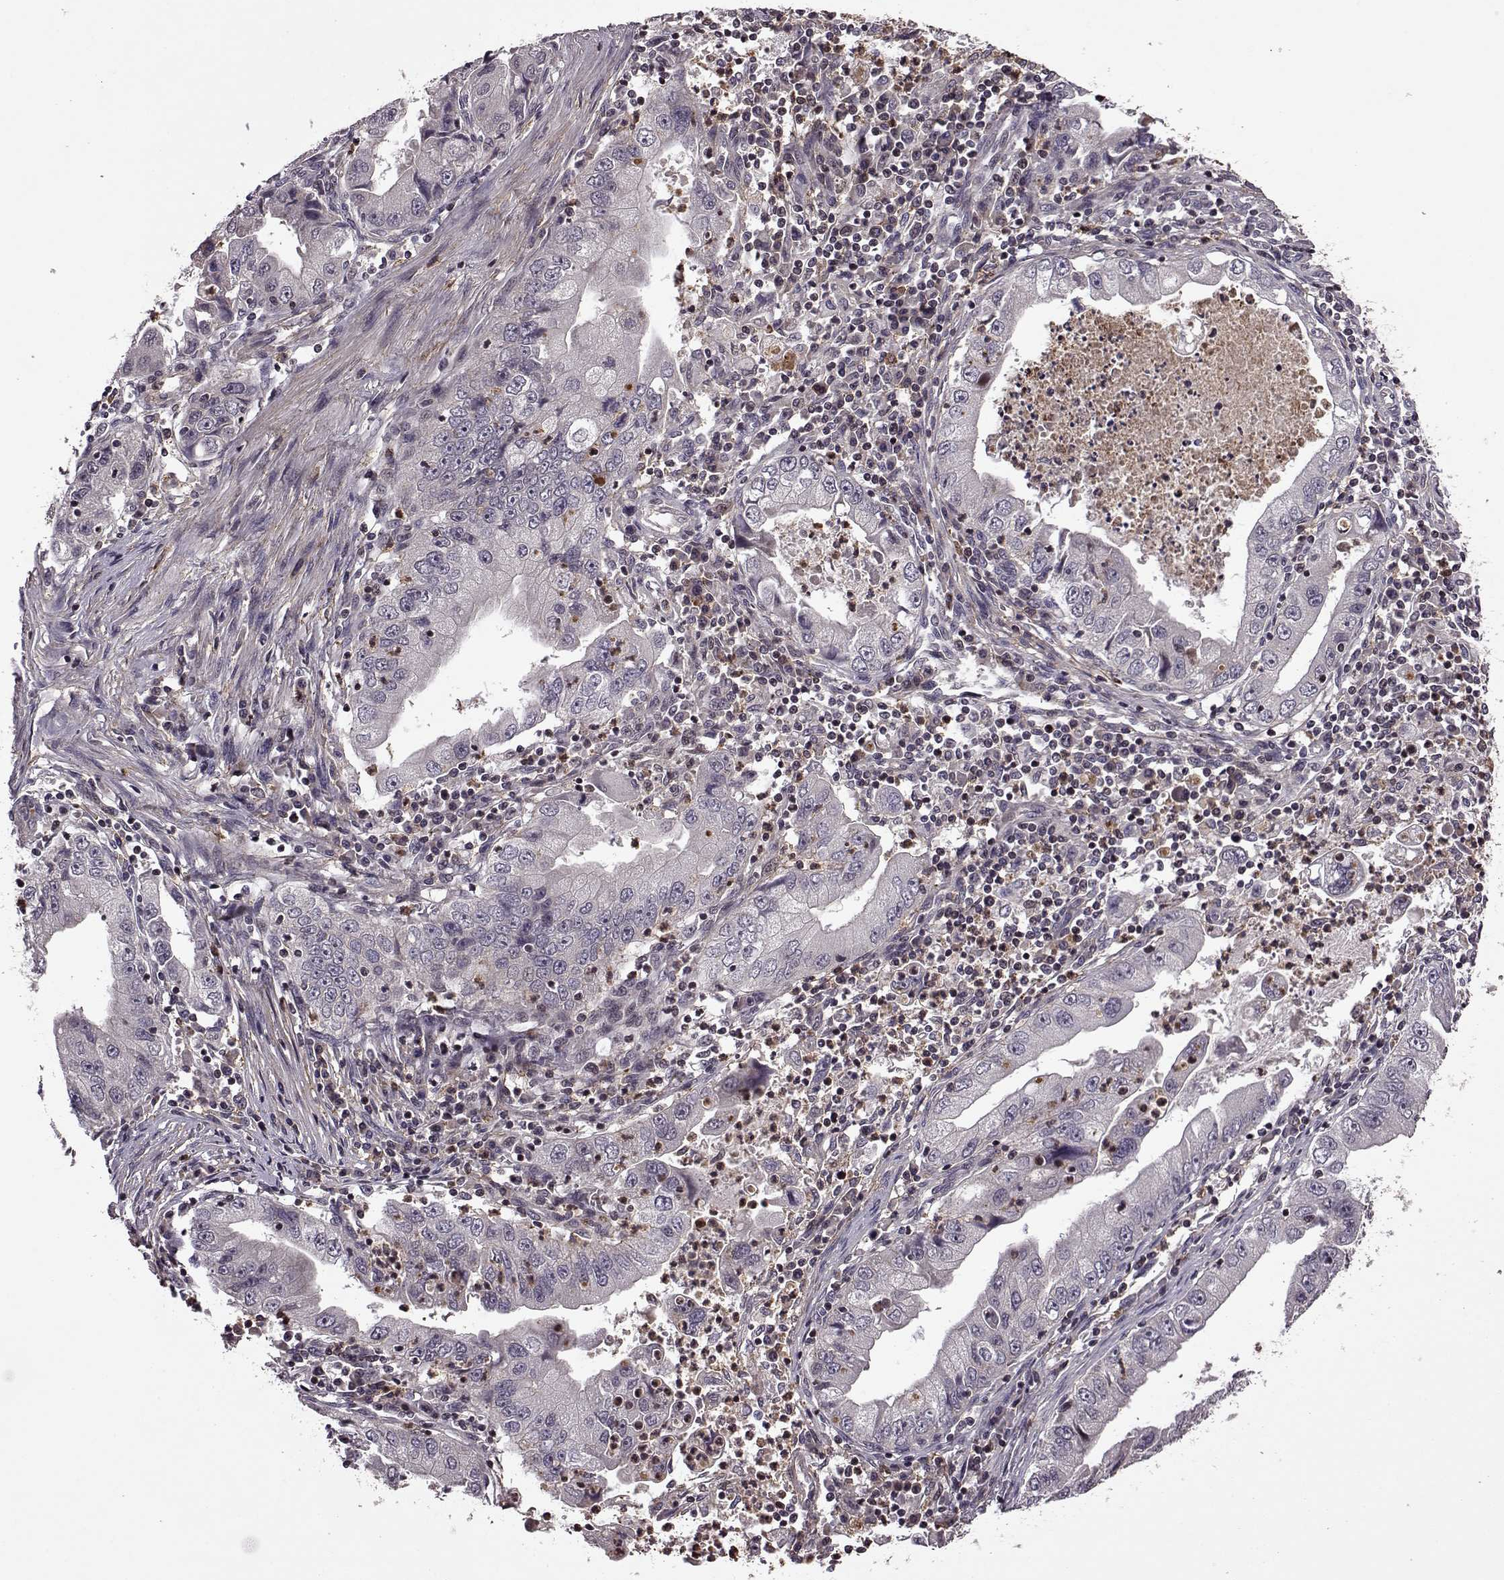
{"staining": {"intensity": "negative", "quantity": "none", "location": "none"}, "tissue": "stomach cancer", "cell_type": "Tumor cells", "image_type": "cancer", "snomed": [{"axis": "morphology", "description": "Adenocarcinoma, NOS"}, {"axis": "topography", "description": "Stomach"}], "caption": "Immunohistochemistry photomicrograph of neoplastic tissue: human stomach adenocarcinoma stained with DAB (3,3'-diaminobenzidine) displays no significant protein expression in tumor cells.", "gene": "TRMU", "patient": {"sex": "male", "age": 76}}